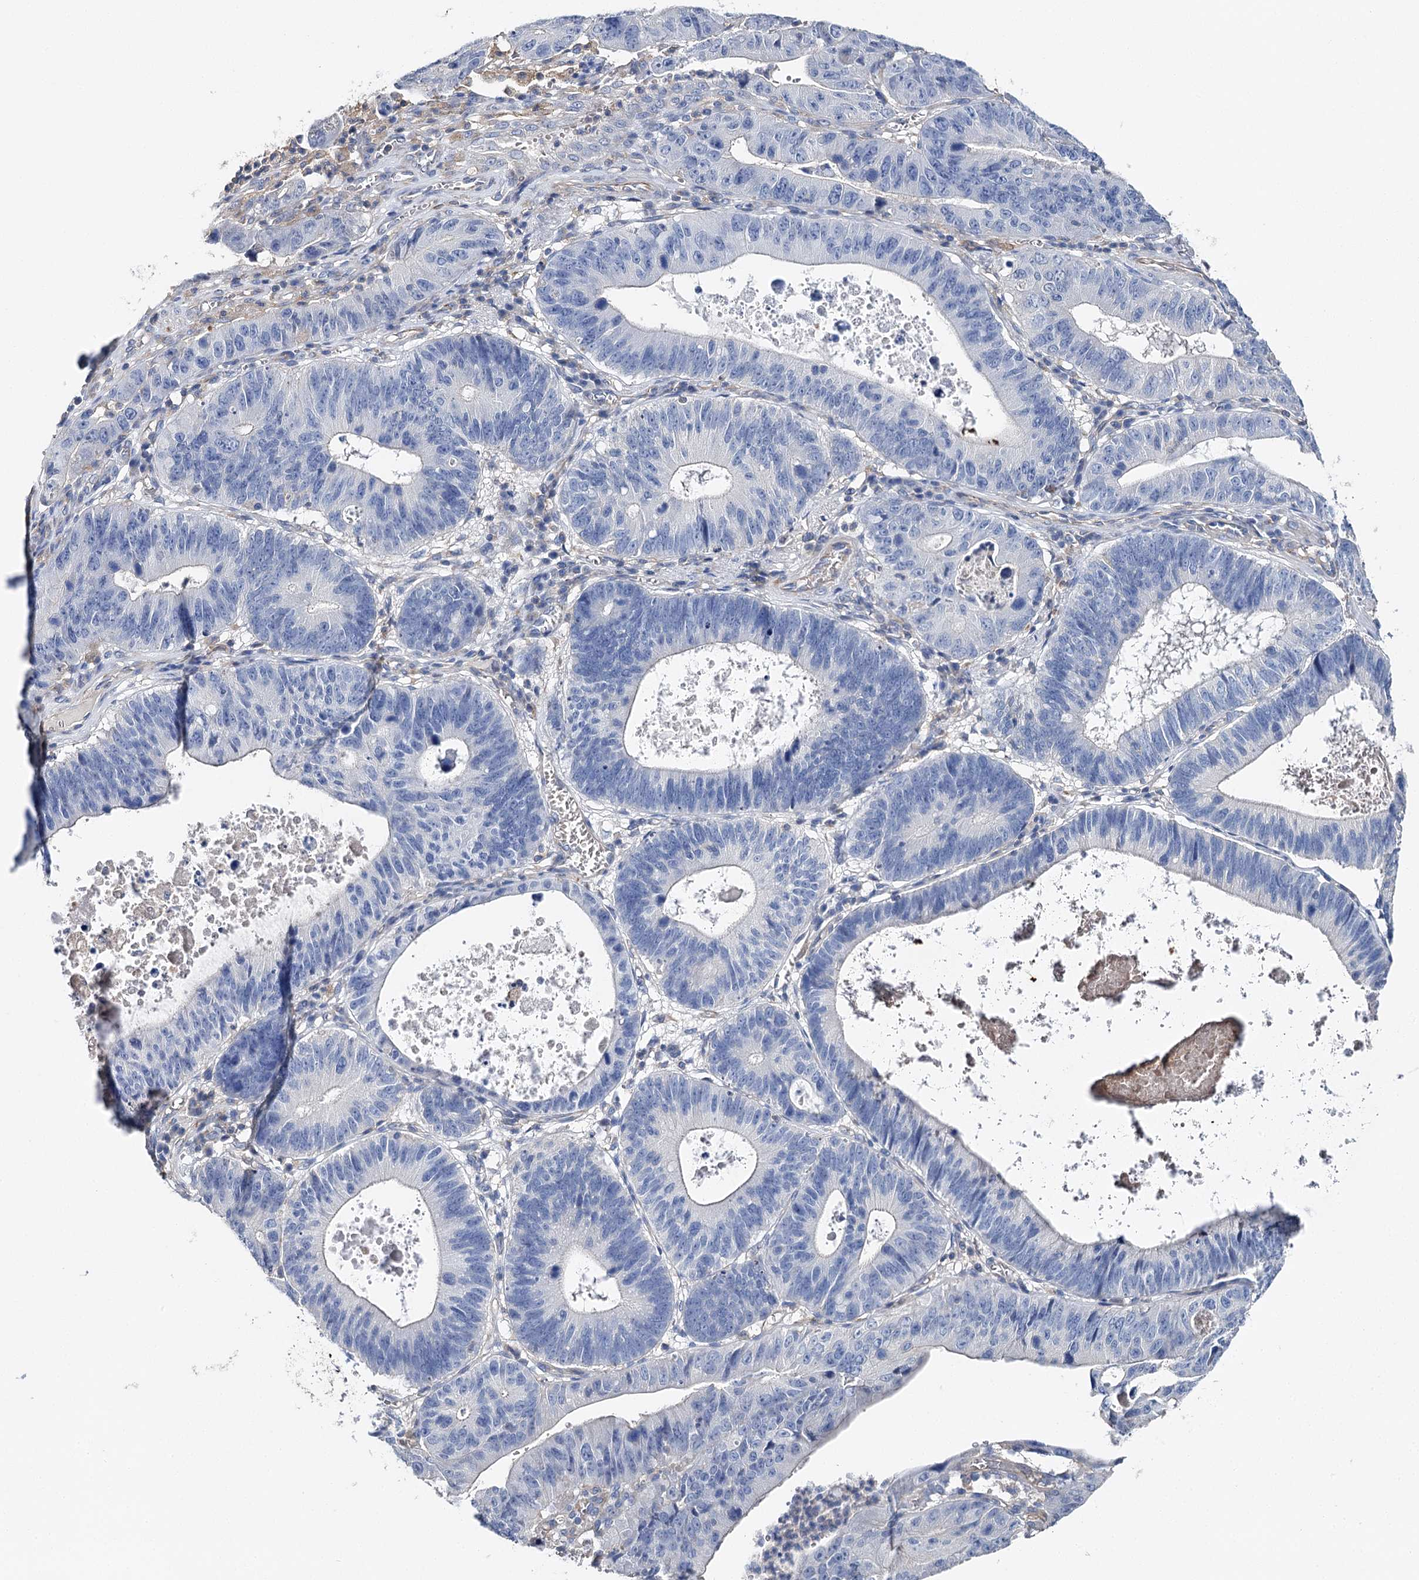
{"staining": {"intensity": "negative", "quantity": "none", "location": "none"}, "tissue": "stomach cancer", "cell_type": "Tumor cells", "image_type": "cancer", "snomed": [{"axis": "morphology", "description": "Adenocarcinoma, NOS"}, {"axis": "topography", "description": "Stomach"}], "caption": "High power microscopy histopathology image of an immunohistochemistry (IHC) photomicrograph of stomach cancer, revealing no significant positivity in tumor cells.", "gene": "EPYC", "patient": {"sex": "male", "age": 59}}